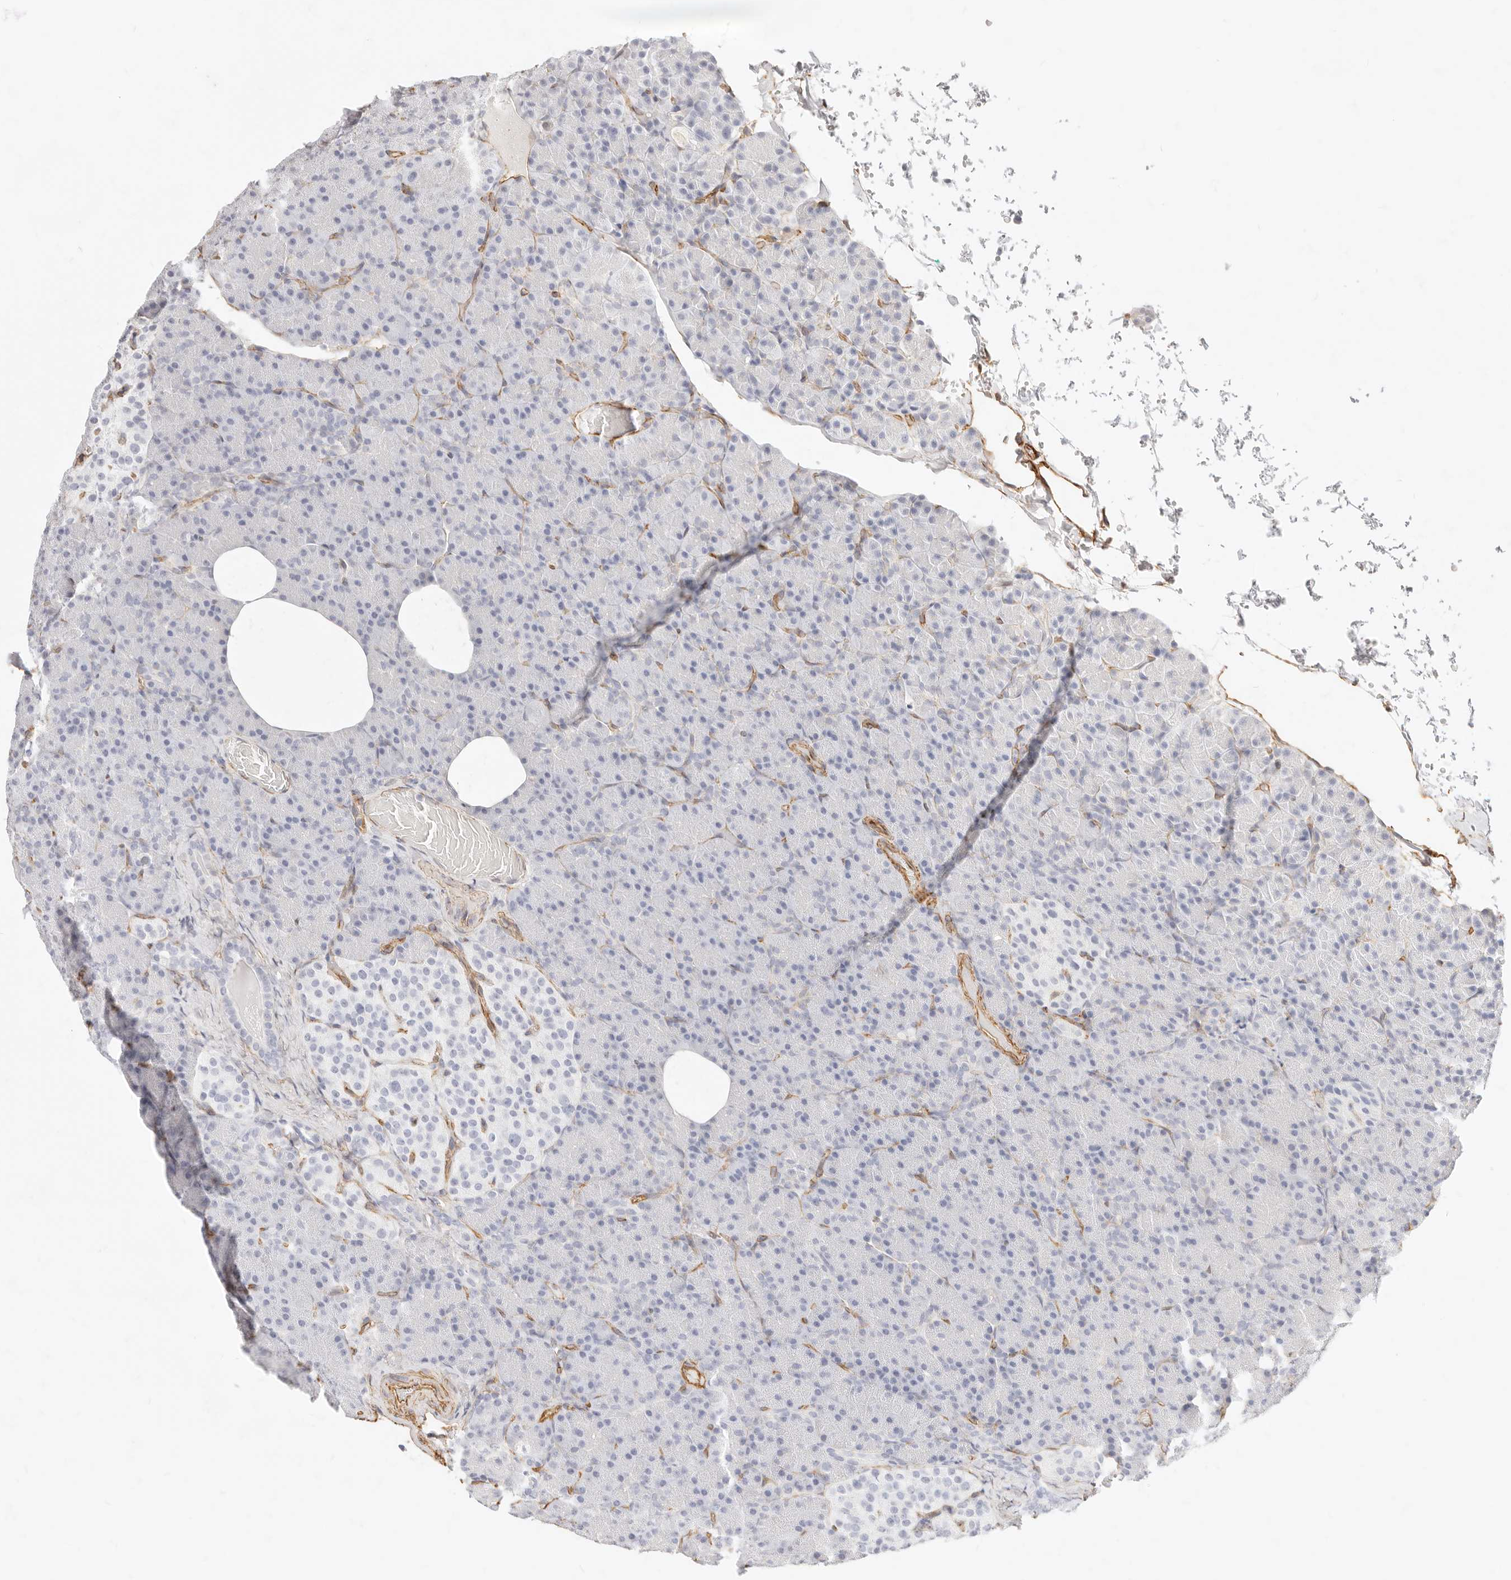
{"staining": {"intensity": "negative", "quantity": "none", "location": "none"}, "tissue": "pancreas", "cell_type": "Exocrine glandular cells", "image_type": "normal", "snomed": [{"axis": "morphology", "description": "Normal tissue, NOS"}, {"axis": "topography", "description": "Pancreas"}], "caption": "This histopathology image is of unremarkable pancreas stained with immunohistochemistry to label a protein in brown with the nuclei are counter-stained blue. There is no expression in exocrine glandular cells.", "gene": "NUS1", "patient": {"sex": "female", "age": 43}}